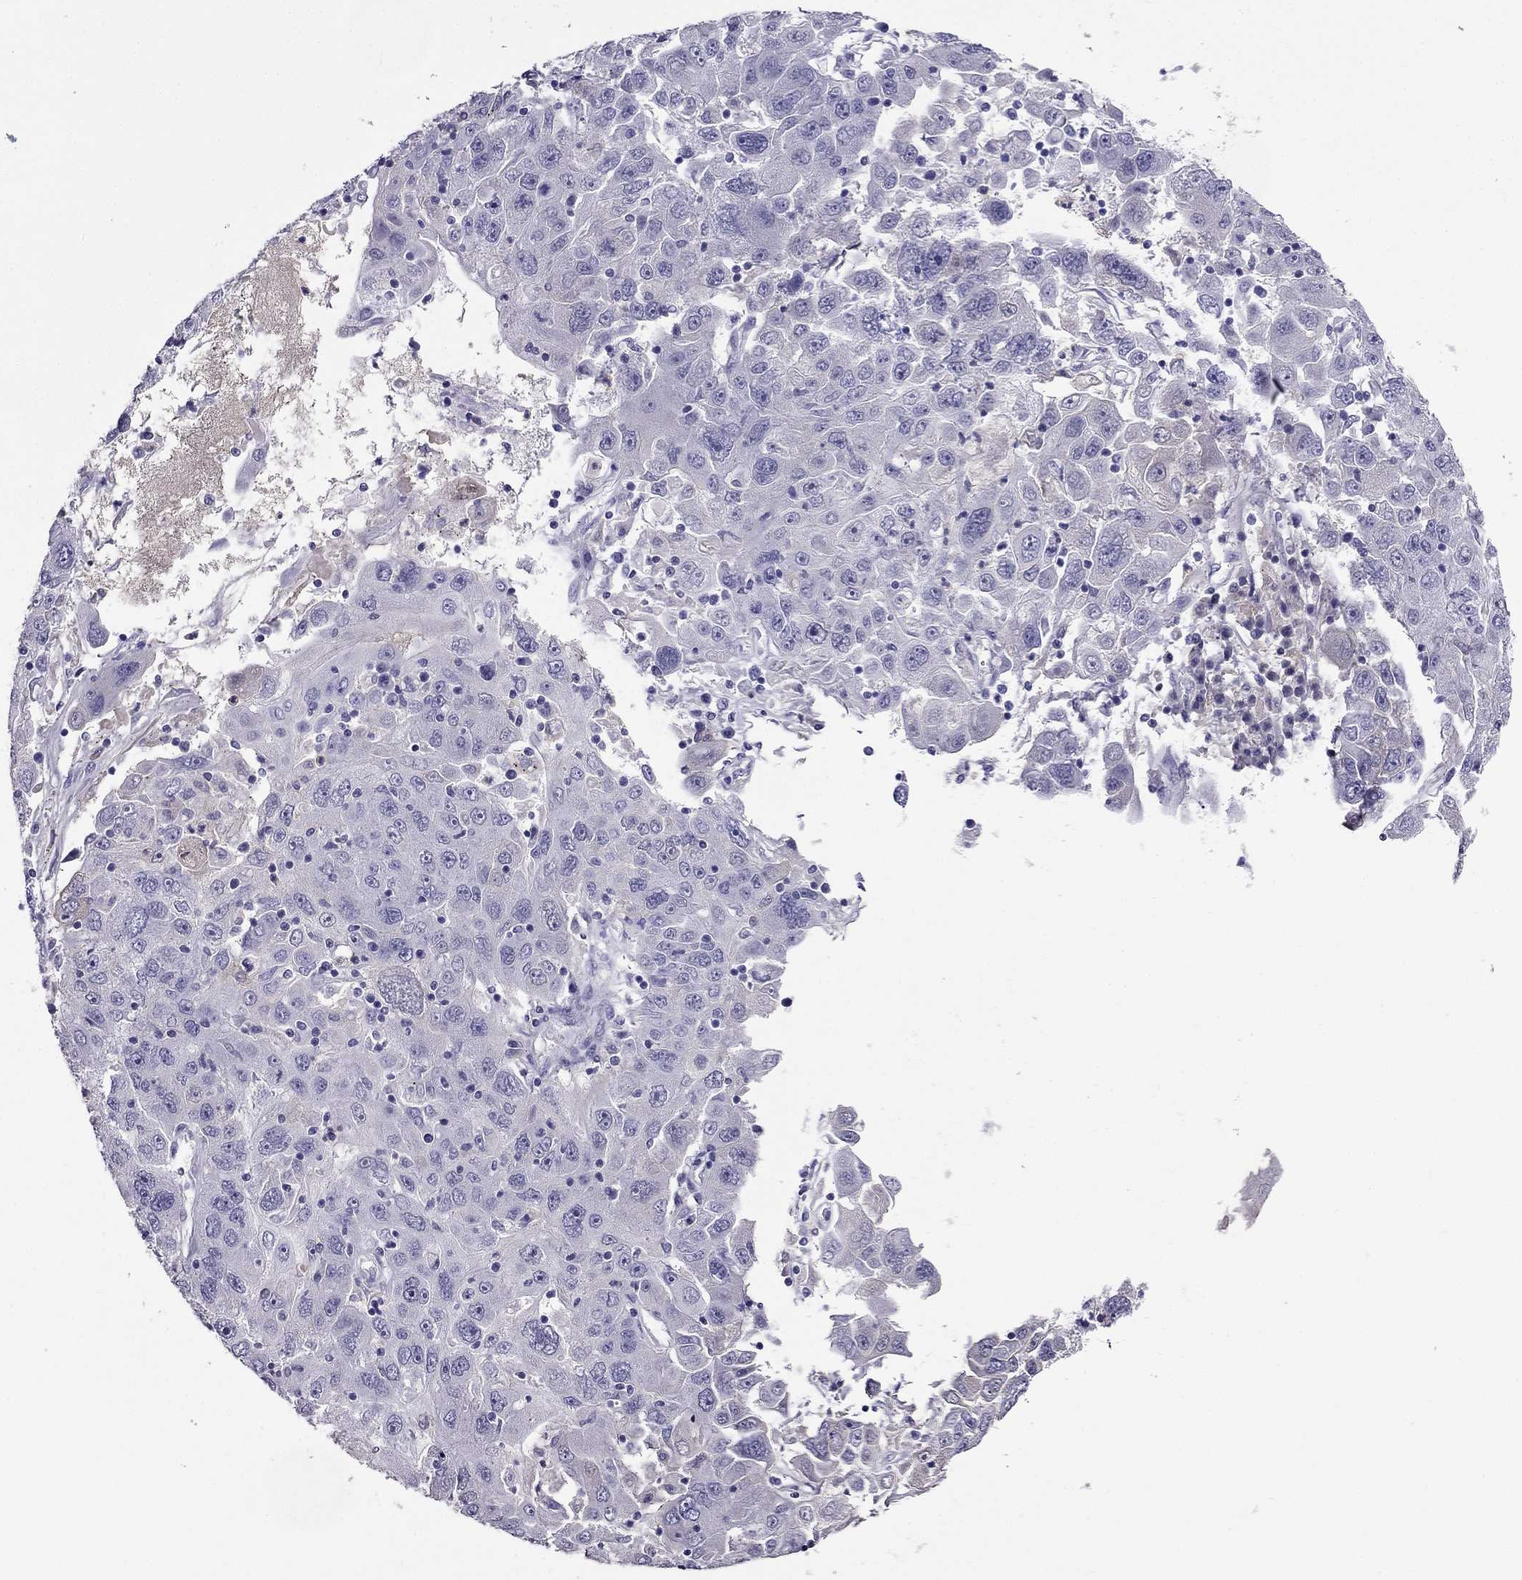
{"staining": {"intensity": "negative", "quantity": "none", "location": "none"}, "tissue": "stomach cancer", "cell_type": "Tumor cells", "image_type": "cancer", "snomed": [{"axis": "morphology", "description": "Adenocarcinoma, NOS"}, {"axis": "topography", "description": "Stomach"}], "caption": "A histopathology image of human stomach cancer is negative for staining in tumor cells.", "gene": "CDHR4", "patient": {"sex": "male", "age": 56}}